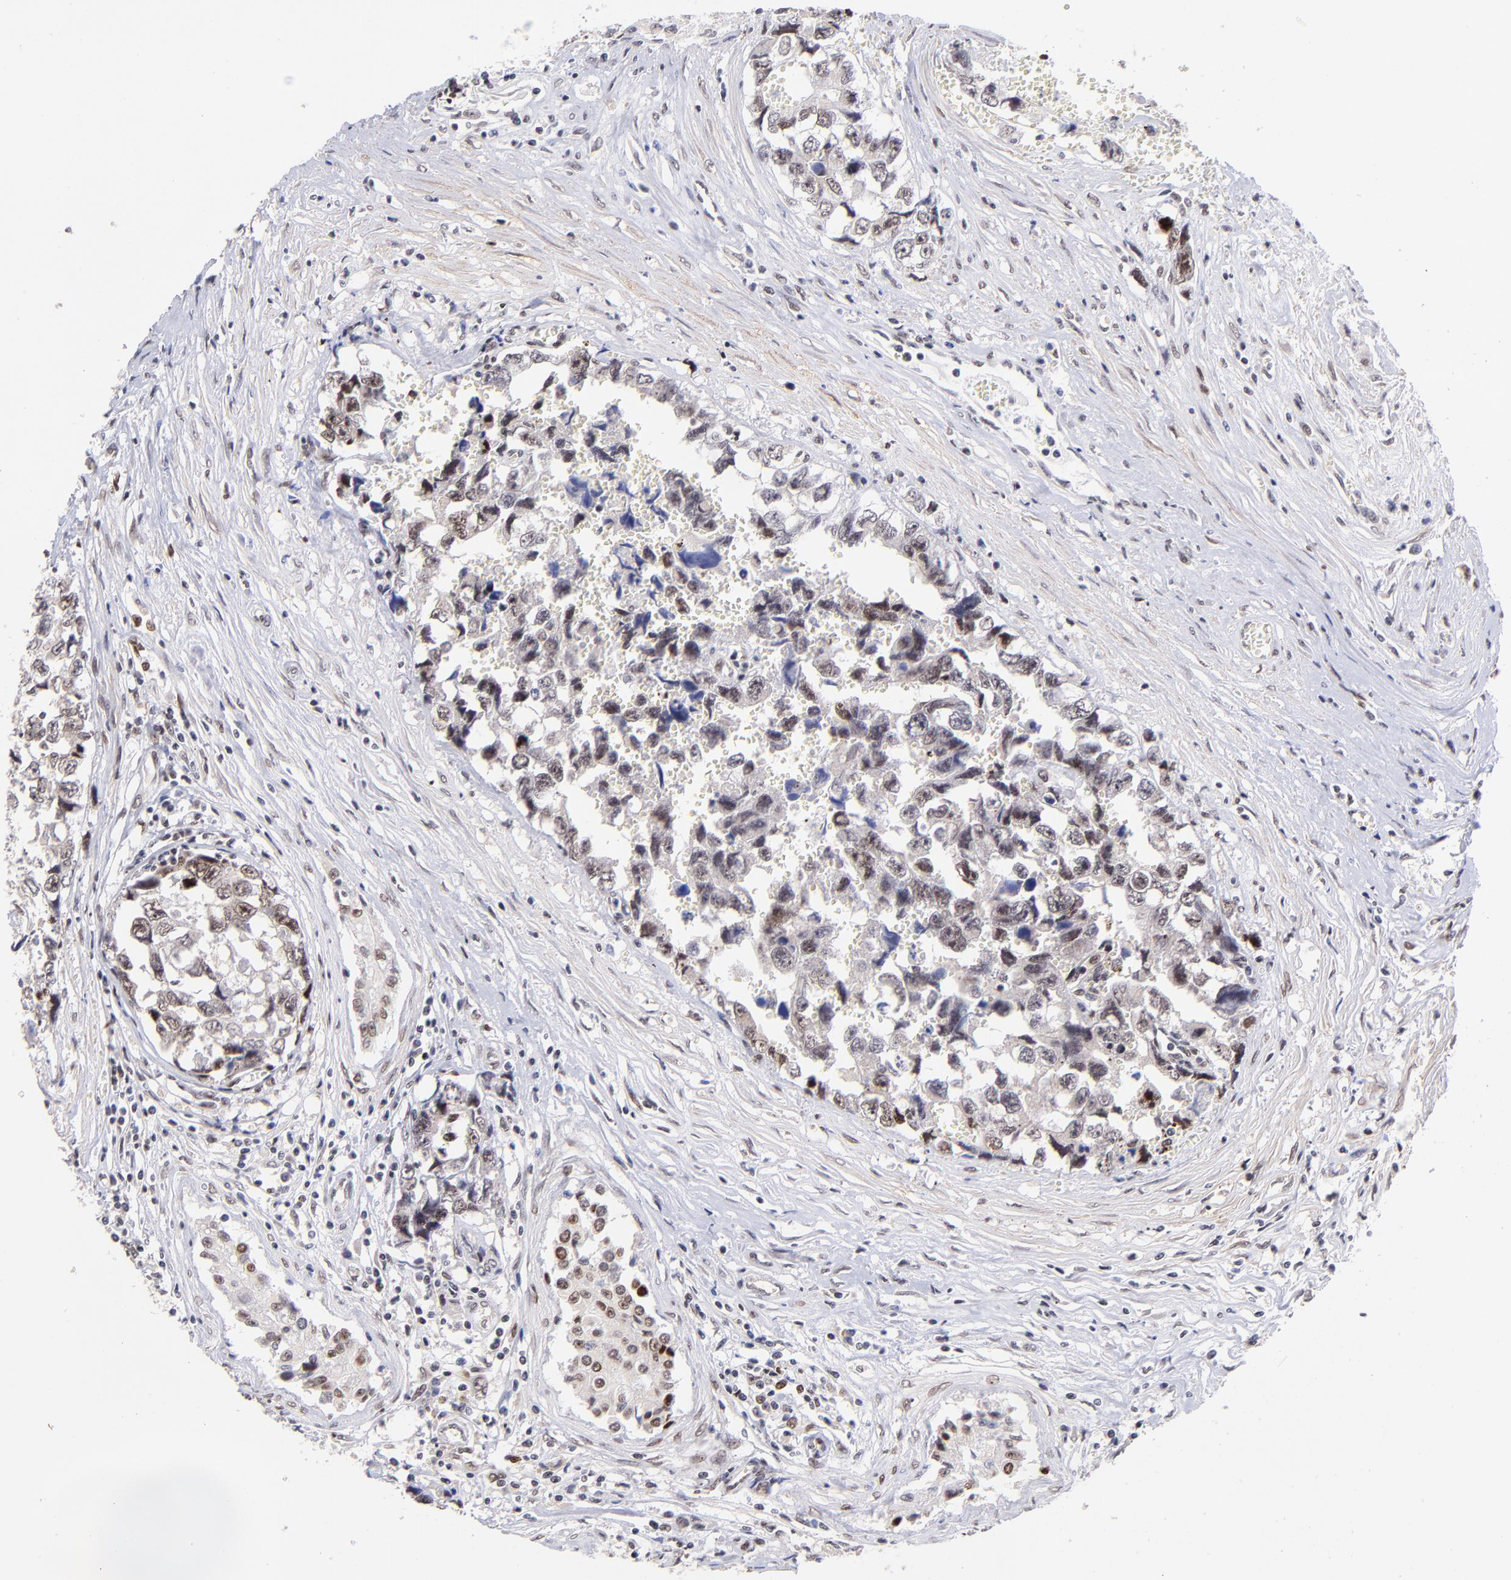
{"staining": {"intensity": "moderate", "quantity": ">75%", "location": "nuclear"}, "tissue": "testis cancer", "cell_type": "Tumor cells", "image_type": "cancer", "snomed": [{"axis": "morphology", "description": "Carcinoma, Embryonal, NOS"}, {"axis": "topography", "description": "Testis"}], "caption": "A brown stain highlights moderate nuclear expression of a protein in human testis cancer (embryonal carcinoma) tumor cells.", "gene": "MIDEAS", "patient": {"sex": "male", "age": 31}}